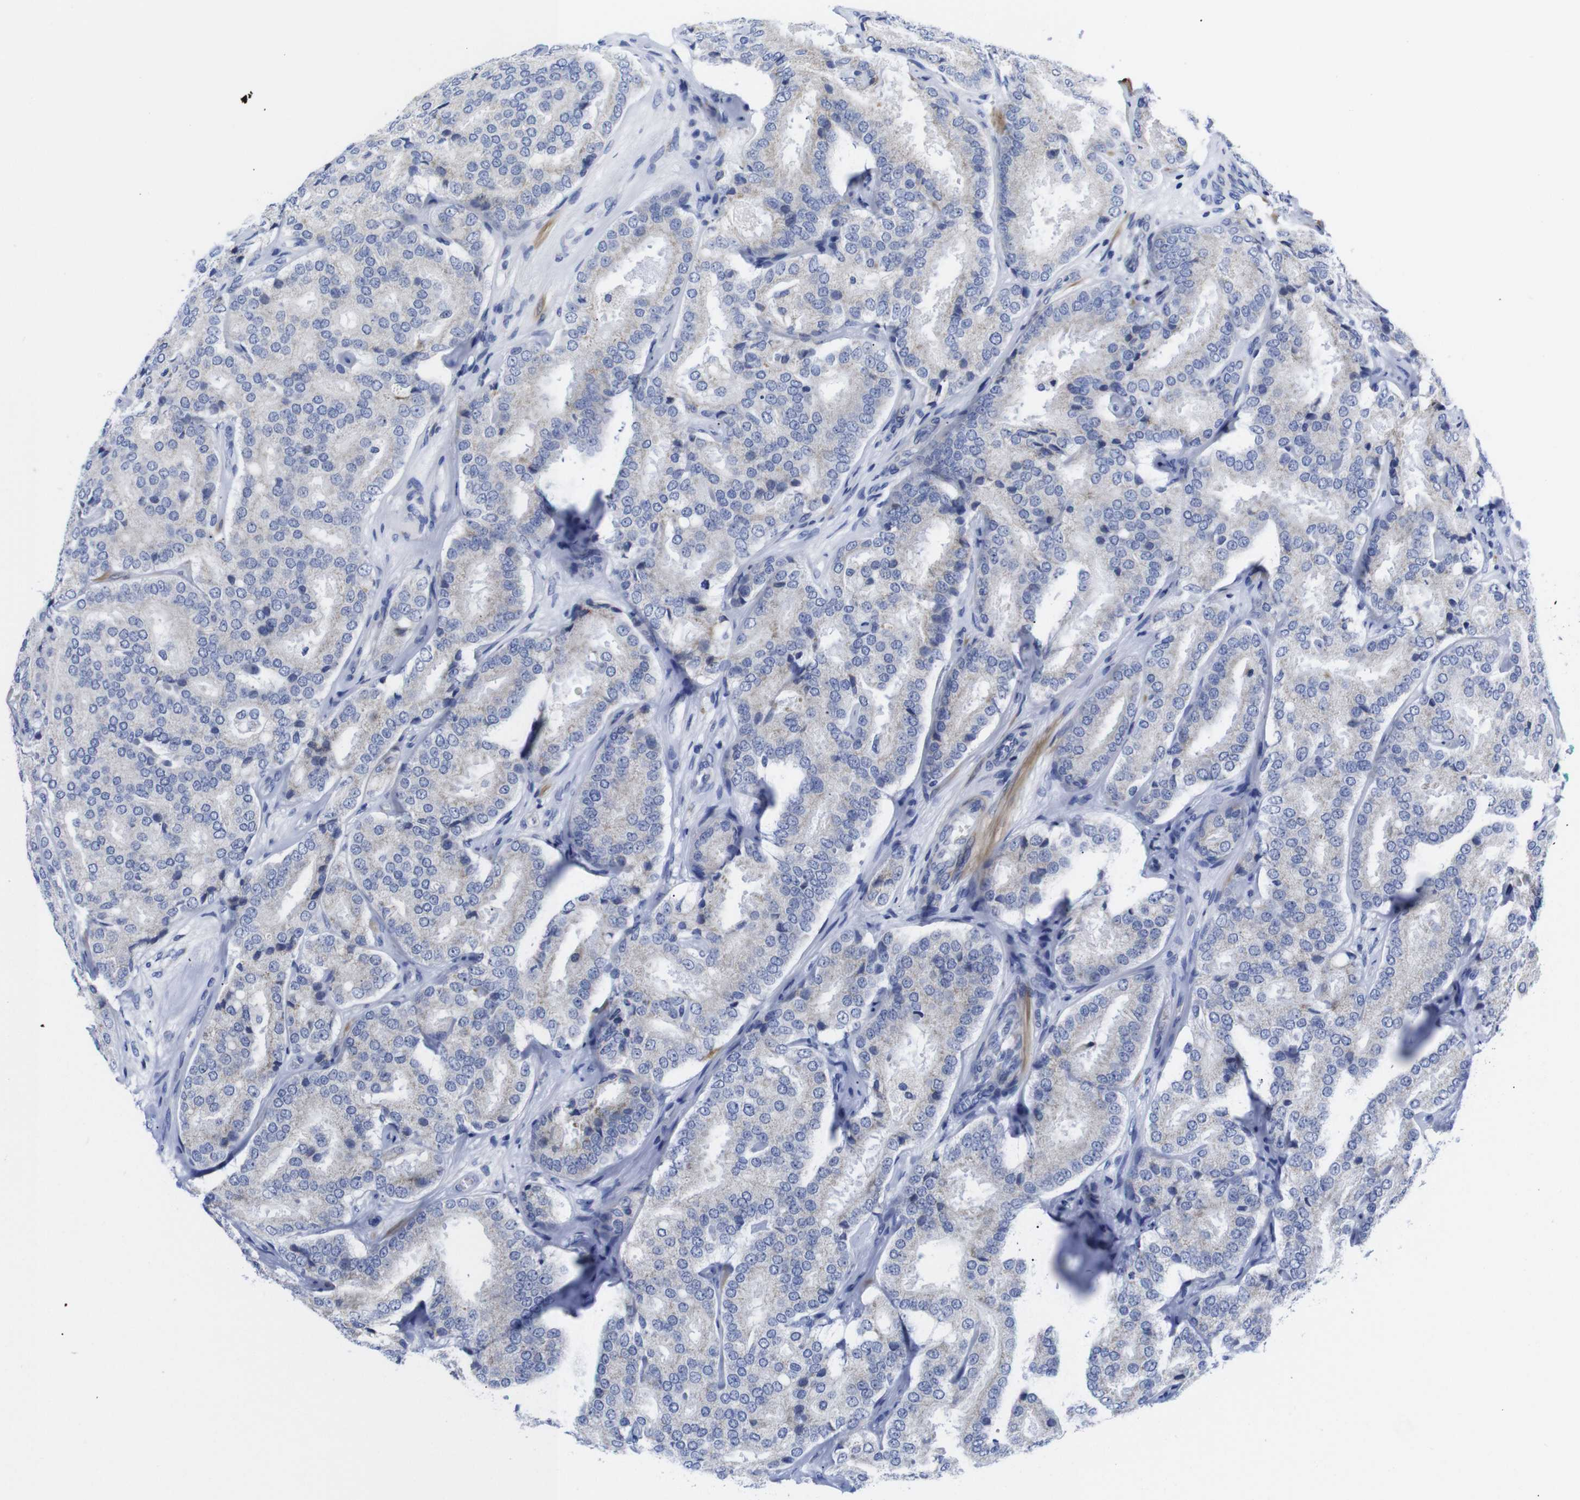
{"staining": {"intensity": "negative", "quantity": "none", "location": "none"}, "tissue": "prostate cancer", "cell_type": "Tumor cells", "image_type": "cancer", "snomed": [{"axis": "morphology", "description": "Adenocarcinoma, High grade"}, {"axis": "topography", "description": "Prostate"}], "caption": "A high-resolution image shows immunohistochemistry (IHC) staining of adenocarcinoma (high-grade) (prostate), which displays no significant staining in tumor cells. (DAB immunohistochemistry, high magnification).", "gene": "LRRC55", "patient": {"sex": "male", "age": 65}}